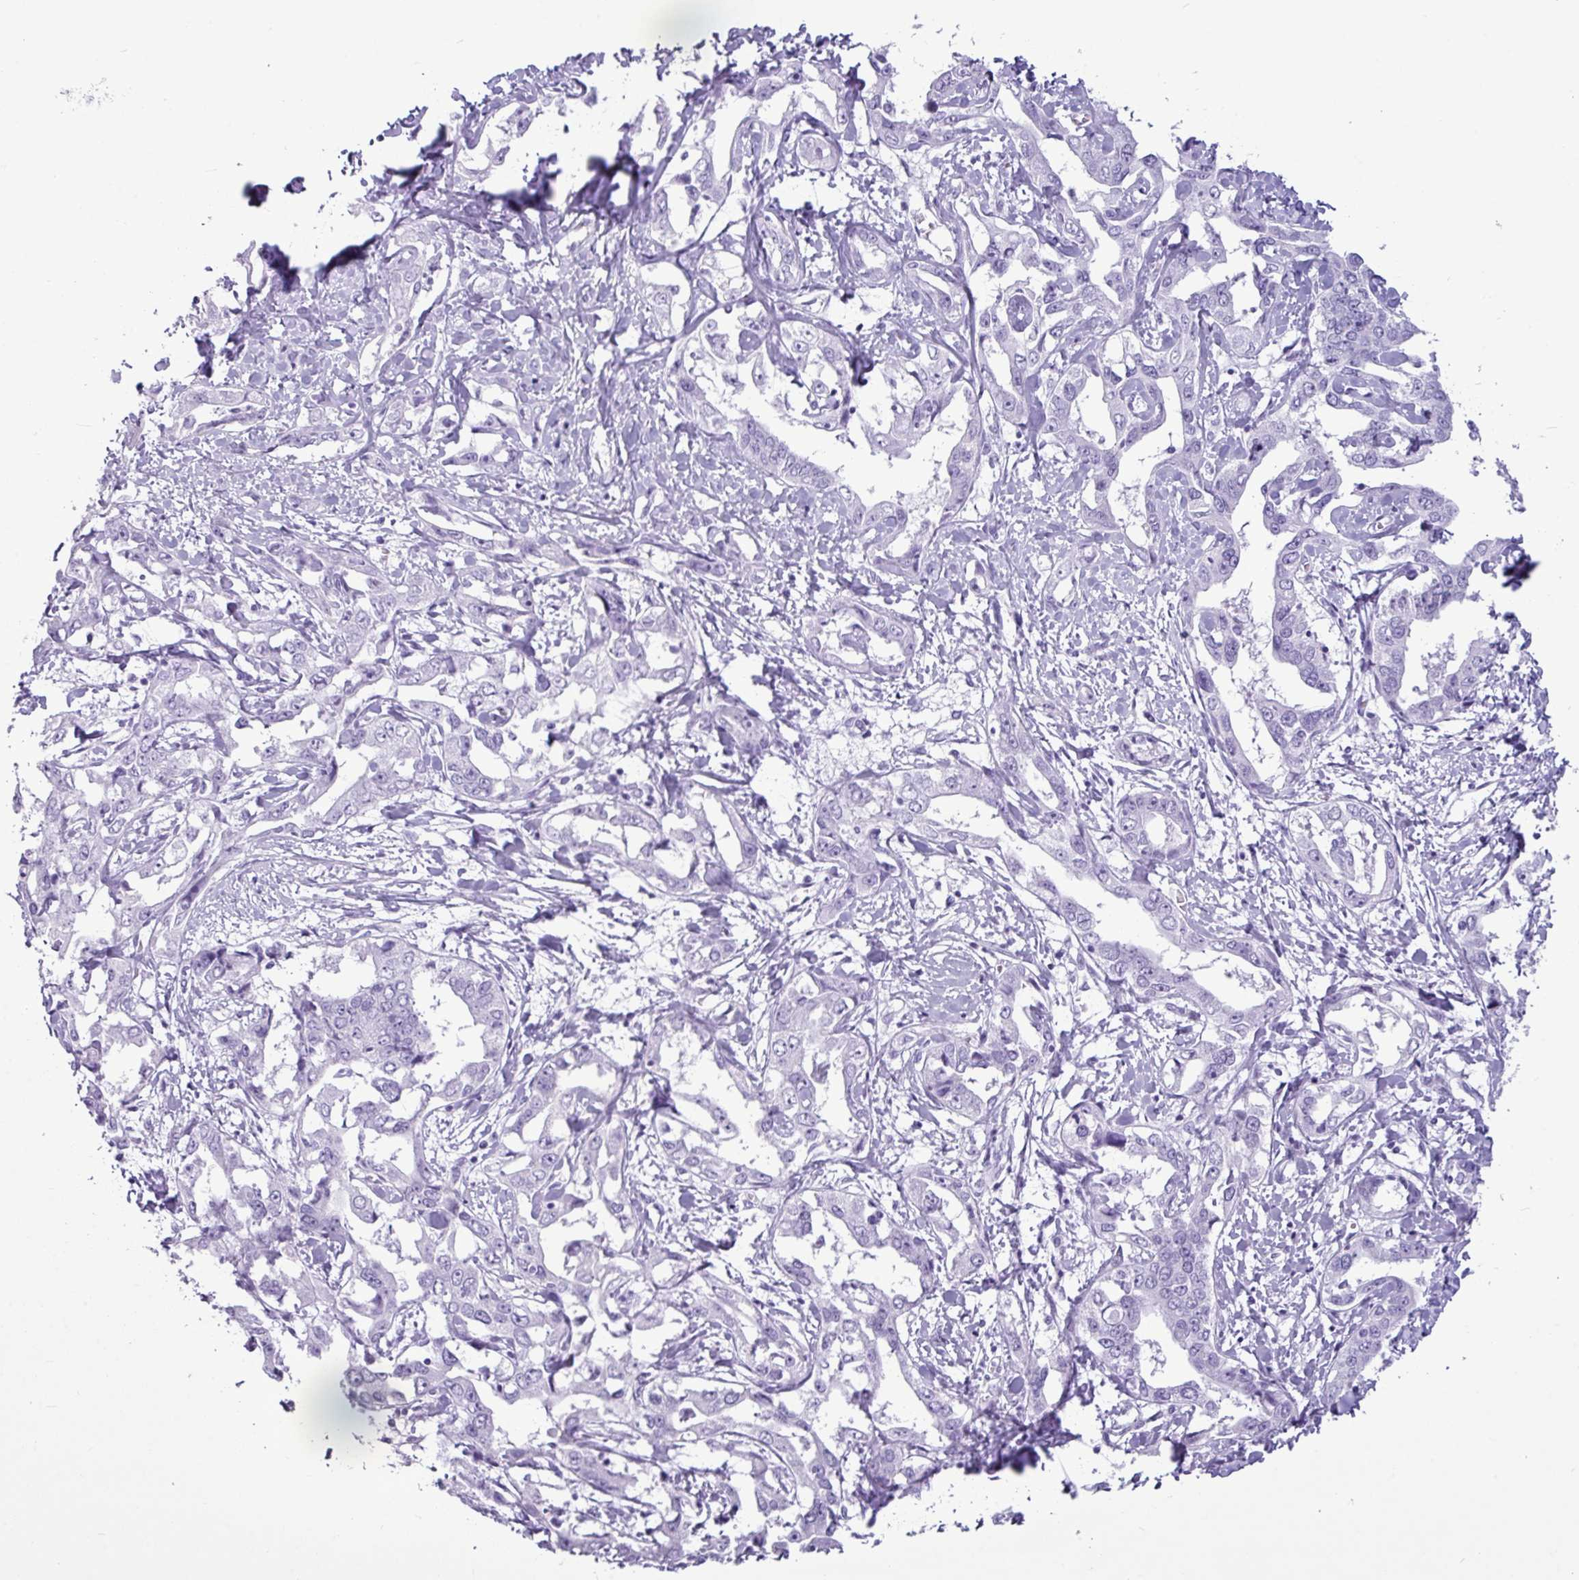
{"staining": {"intensity": "negative", "quantity": "none", "location": "none"}, "tissue": "liver cancer", "cell_type": "Tumor cells", "image_type": "cancer", "snomed": [{"axis": "morphology", "description": "Cholangiocarcinoma"}, {"axis": "topography", "description": "Liver"}], "caption": "IHC histopathology image of neoplastic tissue: cholangiocarcinoma (liver) stained with DAB displays no significant protein positivity in tumor cells. (Immunohistochemistry (ihc), brightfield microscopy, high magnification).", "gene": "AMY1B", "patient": {"sex": "male", "age": 59}}